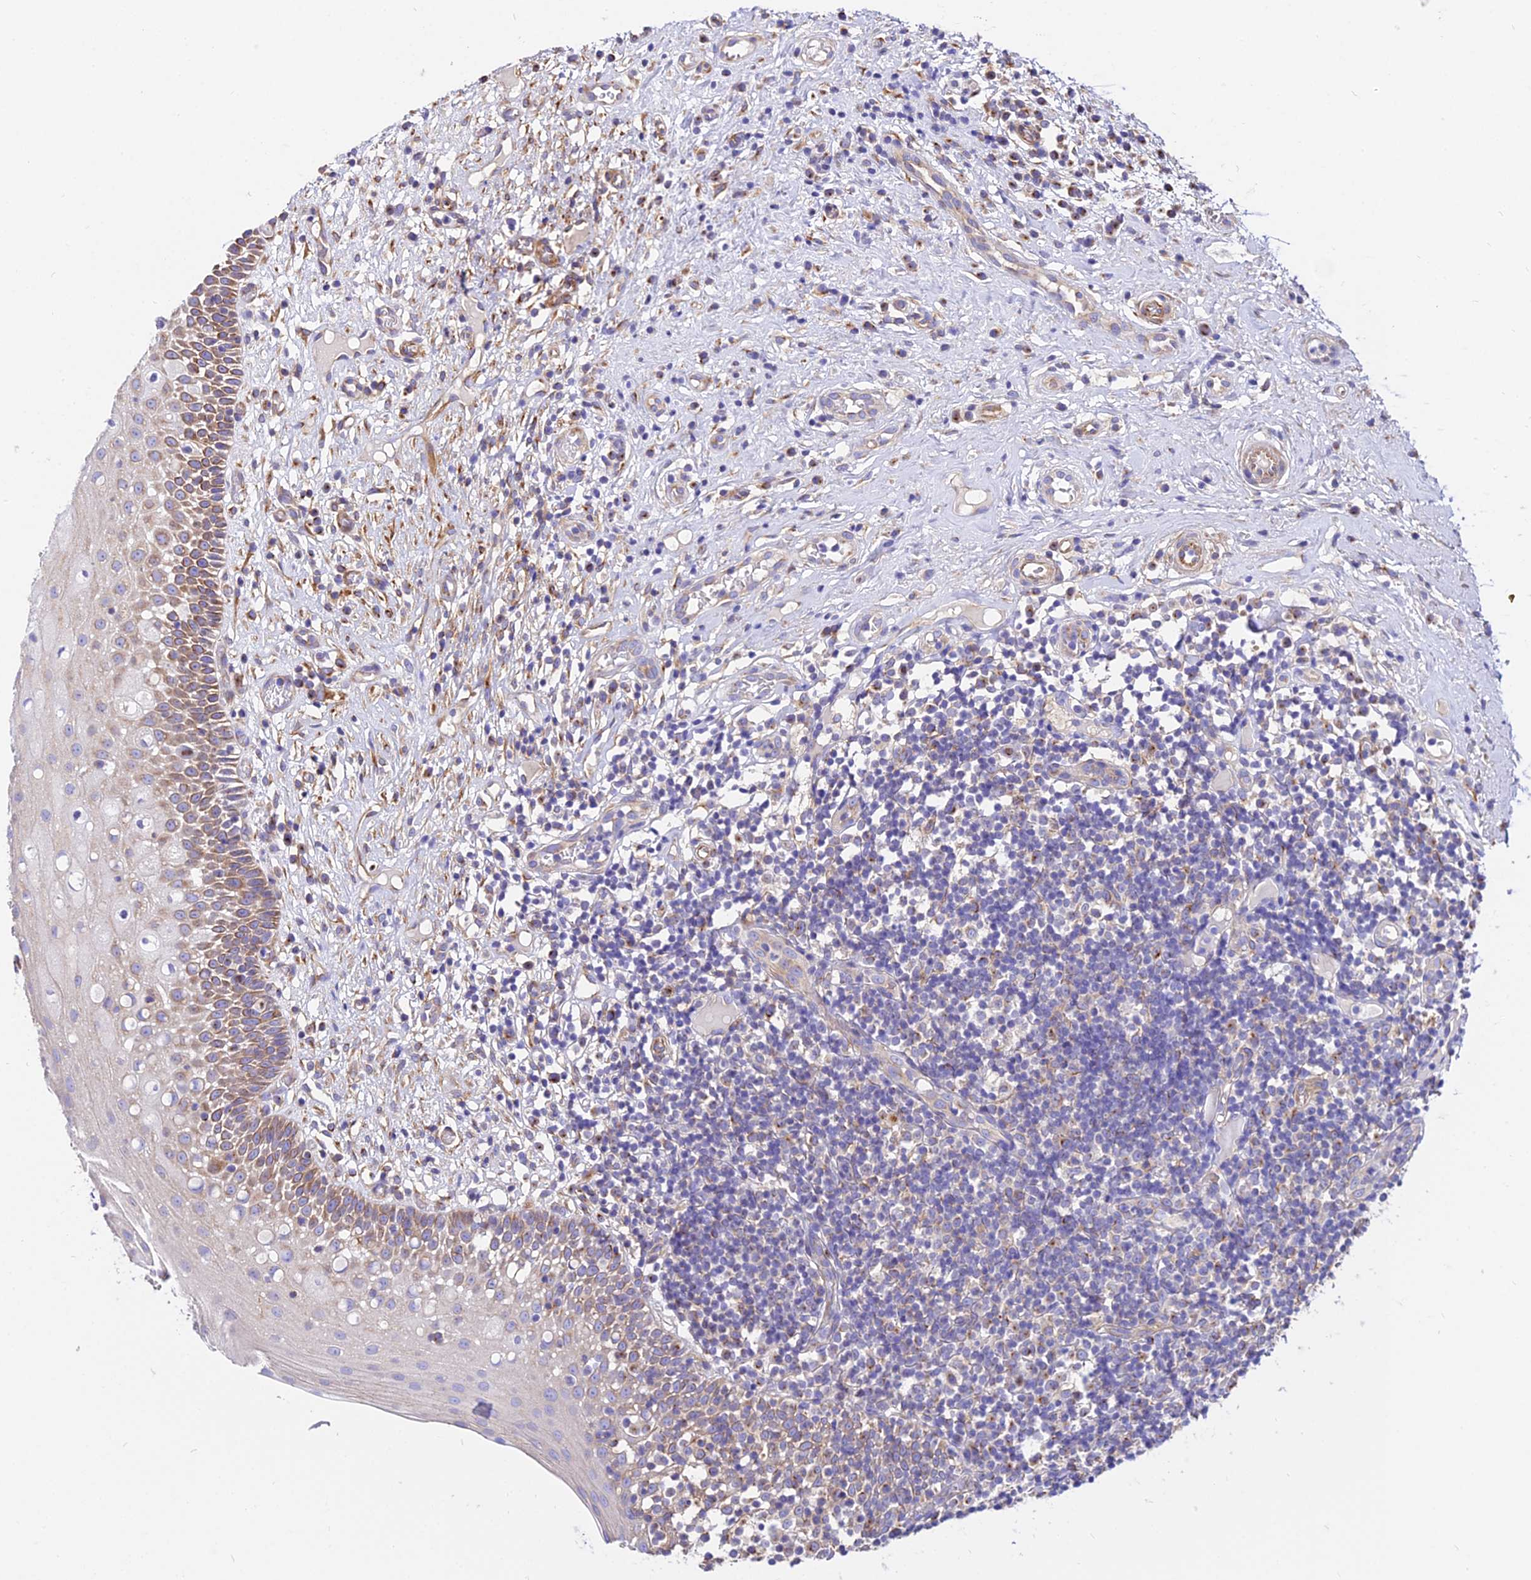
{"staining": {"intensity": "moderate", "quantity": "<25%", "location": "cytoplasmic/membranous"}, "tissue": "oral mucosa", "cell_type": "Squamous epithelial cells", "image_type": "normal", "snomed": [{"axis": "morphology", "description": "Normal tissue, NOS"}, {"axis": "topography", "description": "Oral tissue"}], "caption": "A brown stain labels moderate cytoplasmic/membranous staining of a protein in squamous epithelial cells of benign human oral mucosa.", "gene": "TUBA1A", "patient": {"sex": "female", "age": 69}}